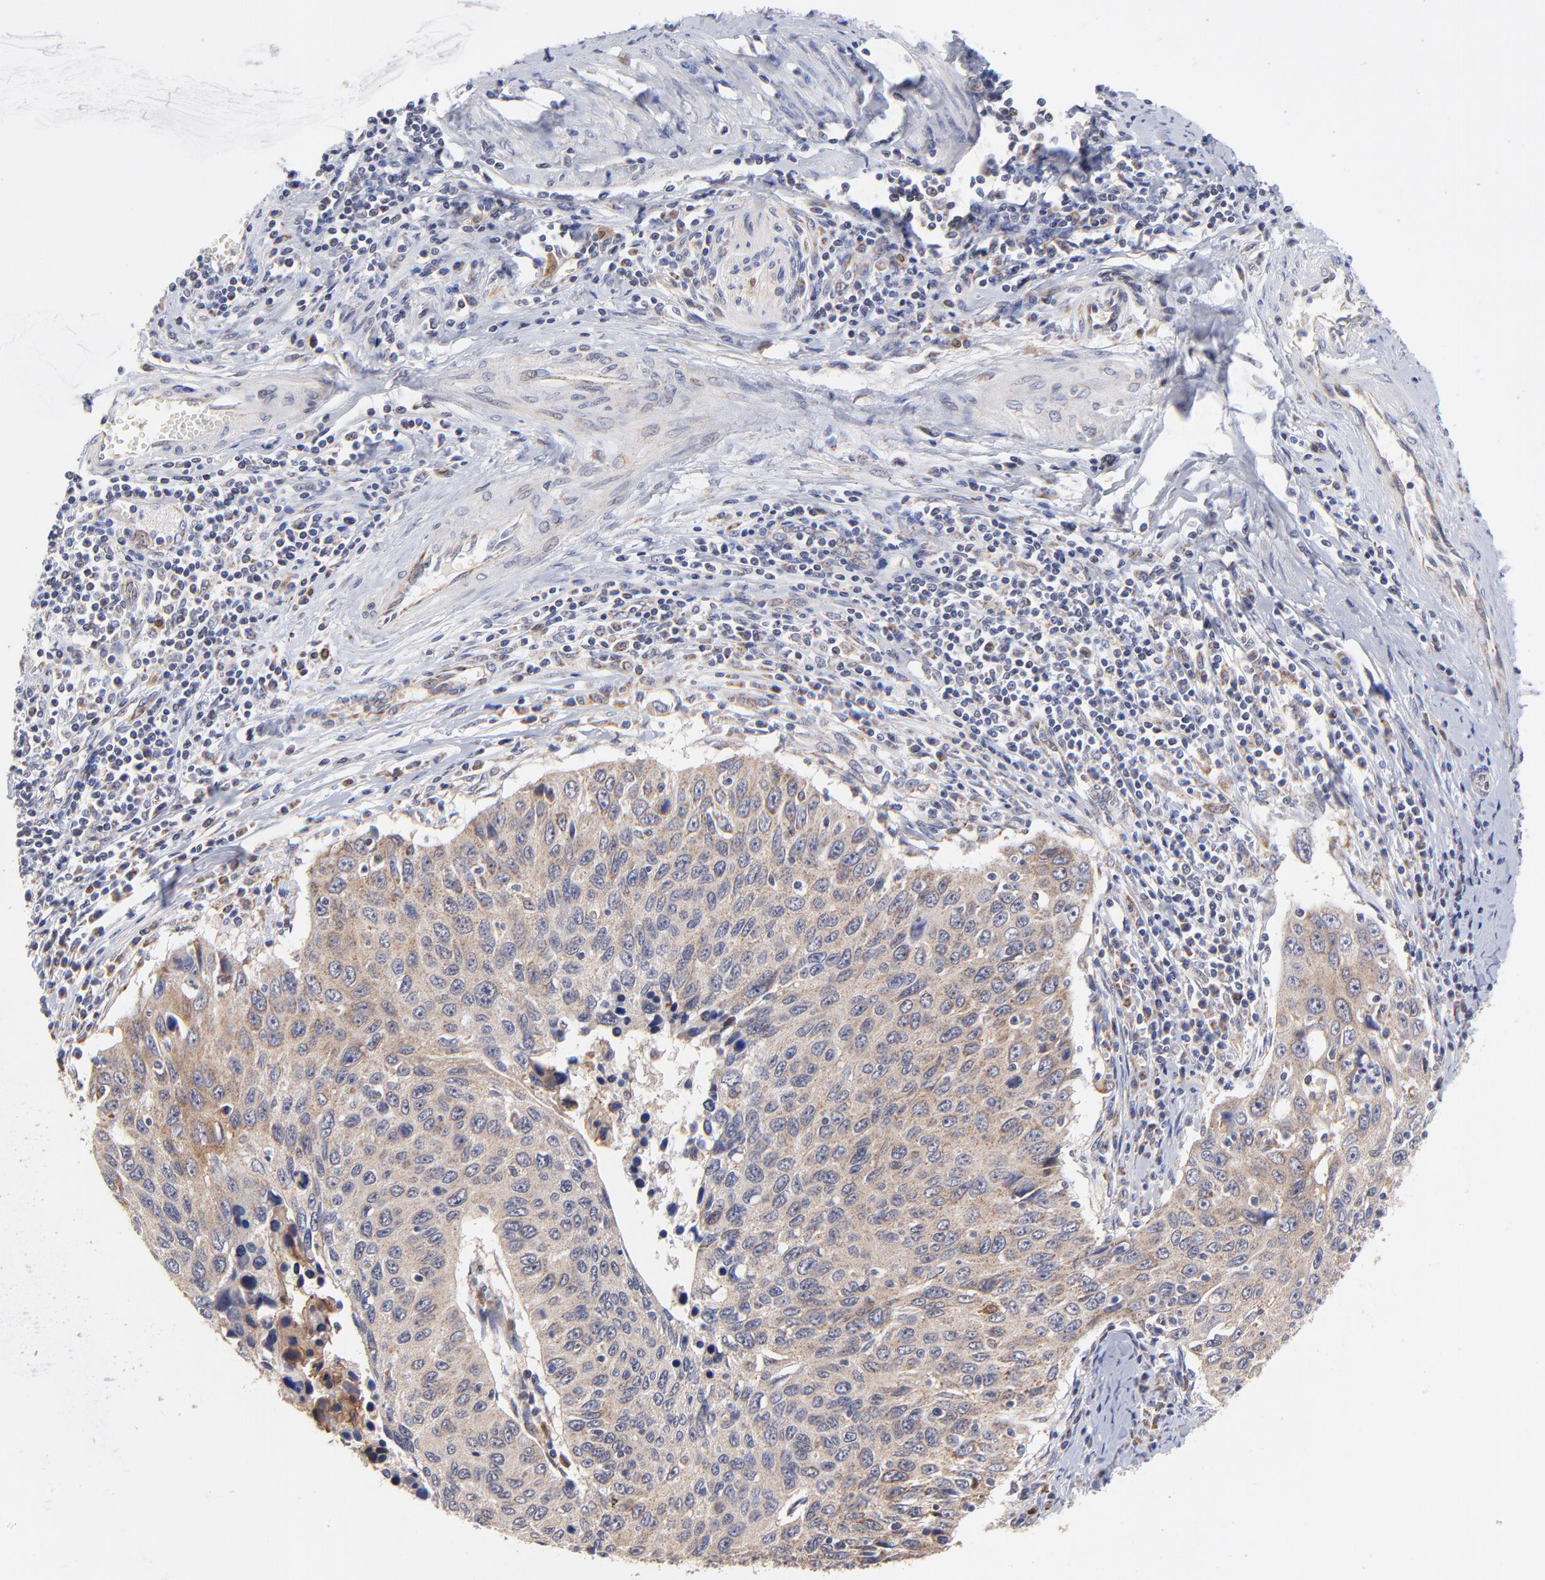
{"staining": {"intensity": "moderate", "quantity": ">75%", "location": "cytoplasmic/membranous"}, "tissue": "cervical cancer", "cell_type": "Tumor cells", "image_type": "cancer", "snomed": [{"axis": "morphology", "description": "Squamous cell carcinoma, NOS"}, {"axis": "topography", "description": "Cervix"}], "caption": "Cervical cancer (squamous cell carcinoma) was stained to show a protein in brown. There is medium levels of moderate cytoplasmic/membranous expression in about >75% of tumor cells.", "gene": "FBXL12", "patient": {"sex": "female", "age": 53}}